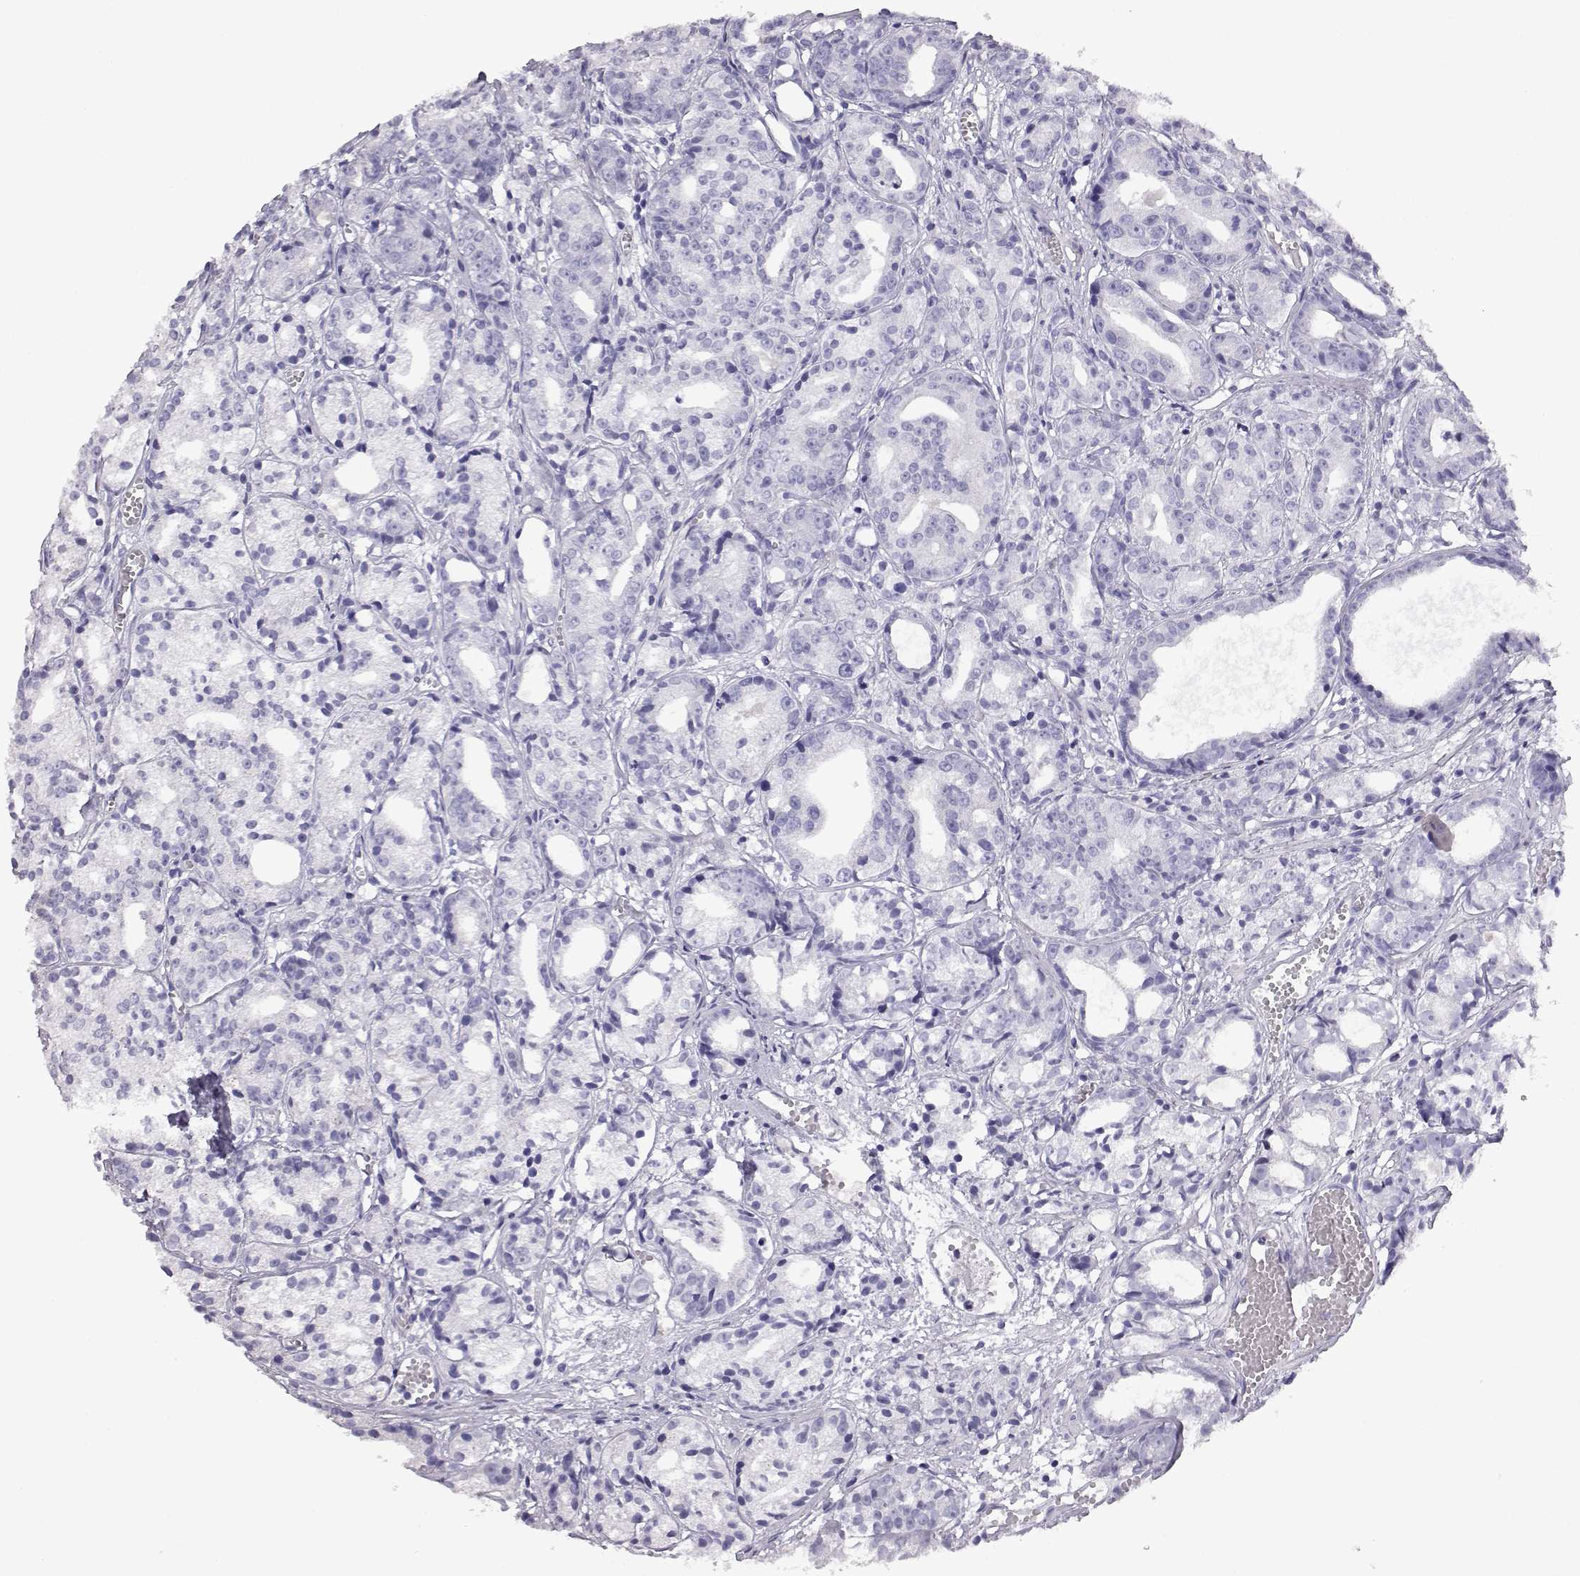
{"staining": {"intensity": "negative", "quantity": "none", "location": "none"}, "tissue": "prostate cancer", "cell_type": "Tumor cells", "image_type": "cancer", "snomed": [{"axis": "morphology", "description": "Adenocarcinoma, Medium grade"}, {"axis": "topography", "description": "Prostate"}], "caption": "The photomicrograph demonstrates no staining of tumor cells in prostate medium-grade adenocarcinoma.", "gene": "VGF", "patient": {"sex": "male", "age": 74}}